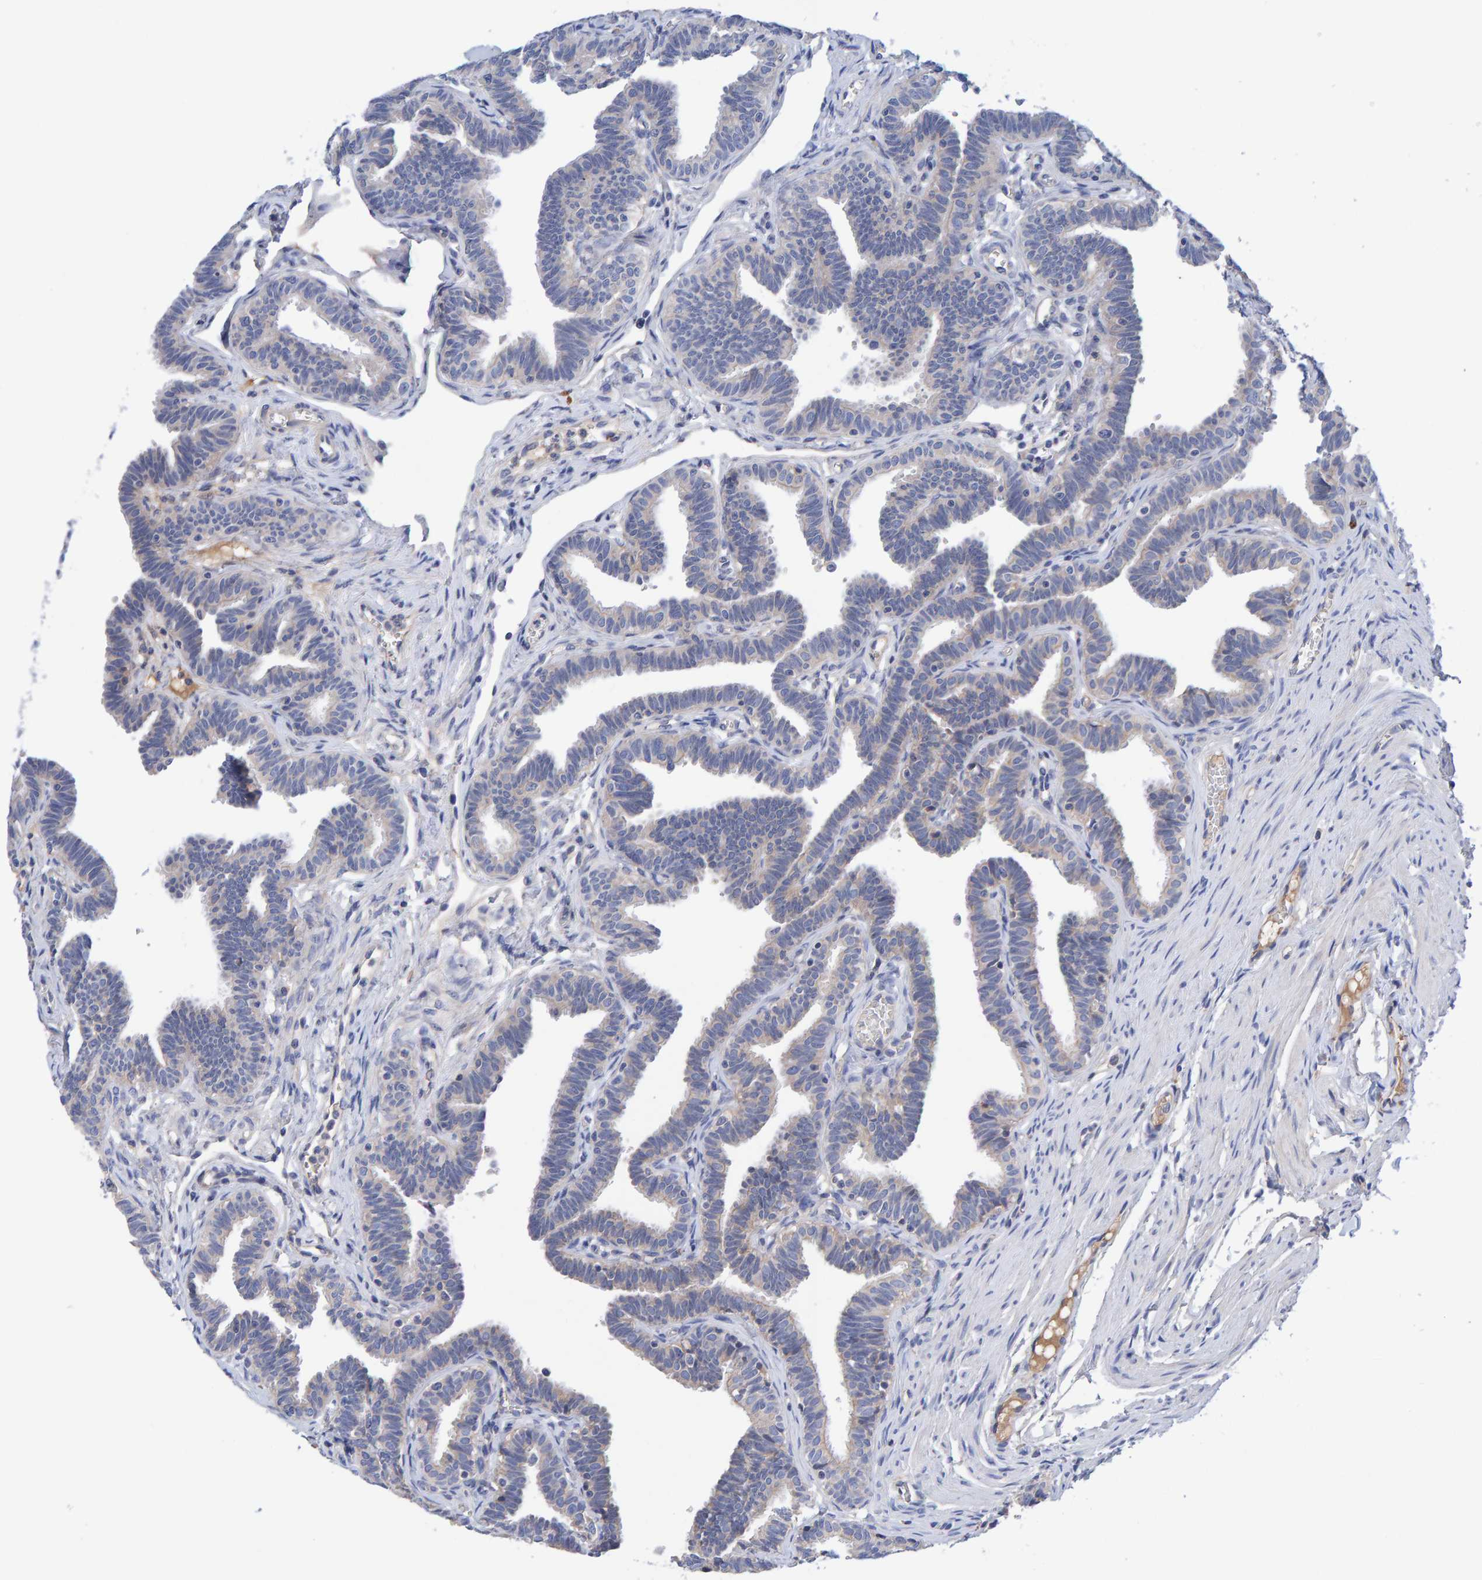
{"staining": {"intensity": "negative", "quantity": "none", "location": "none"}, "tissue": "fallopian tube", "cell_type": "Glandular cells", "image_type": "normal", "snomed": [{"axis": "morphology", "description": "Normal tissue, NOS"}, {"axis": "topography", "description": "Fallopian tube"}, {"axis": "topography", "description": "Ovary"}], "caption": "Immunohistochemistry (IHC) of unremarkable fallopian tube displays no staining in glandular cells.", "gene": "EFR3A", "patient": {"sex": "female", "age": 23}}